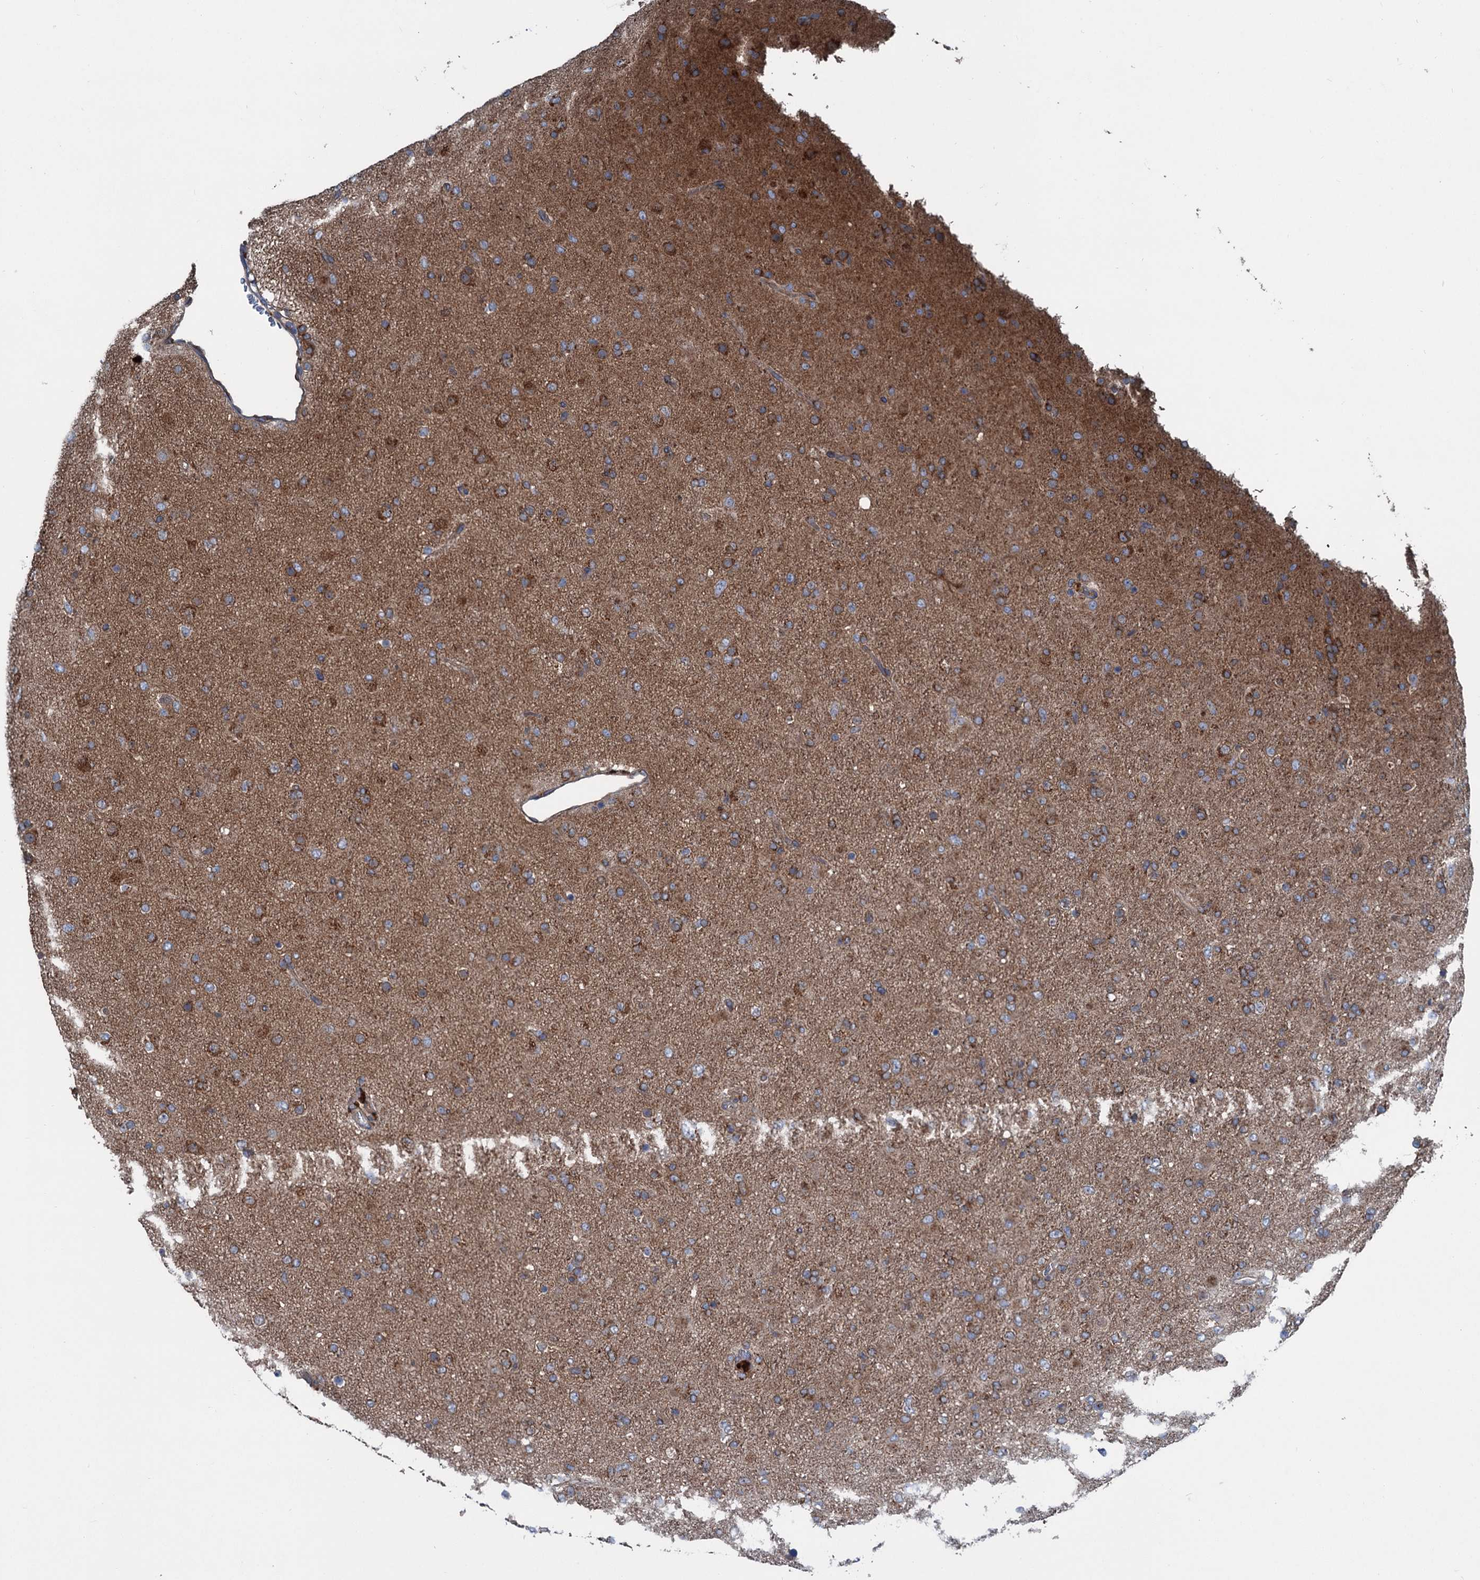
{"staining": {"intensity": "moderate", "quantity": "25%-75%", "location": "cytoplasmic/membranous"}, "tissue": "glioma", "cell_type": "Tumor cells", "image_type": "cancer", "snomed": [{"axis": "morphology", "description": "Glioma, malignant, Low grade"}, {"axis": "topography", "description": "Brain"}], "caption": "DAB (3,3'-diaminobenzidine) immunohistochemical staining of glioma displays moderate cytoplasmic/membranous protein expression in about 25%-75% of tumor cells. The staining is performed using DAB brown chromogen to label protein expression. The nuclei are counter-stained blue using hematoxylin.", "gene": "CALCOCO1", "patient": {"sex": "male", "age": 65}}